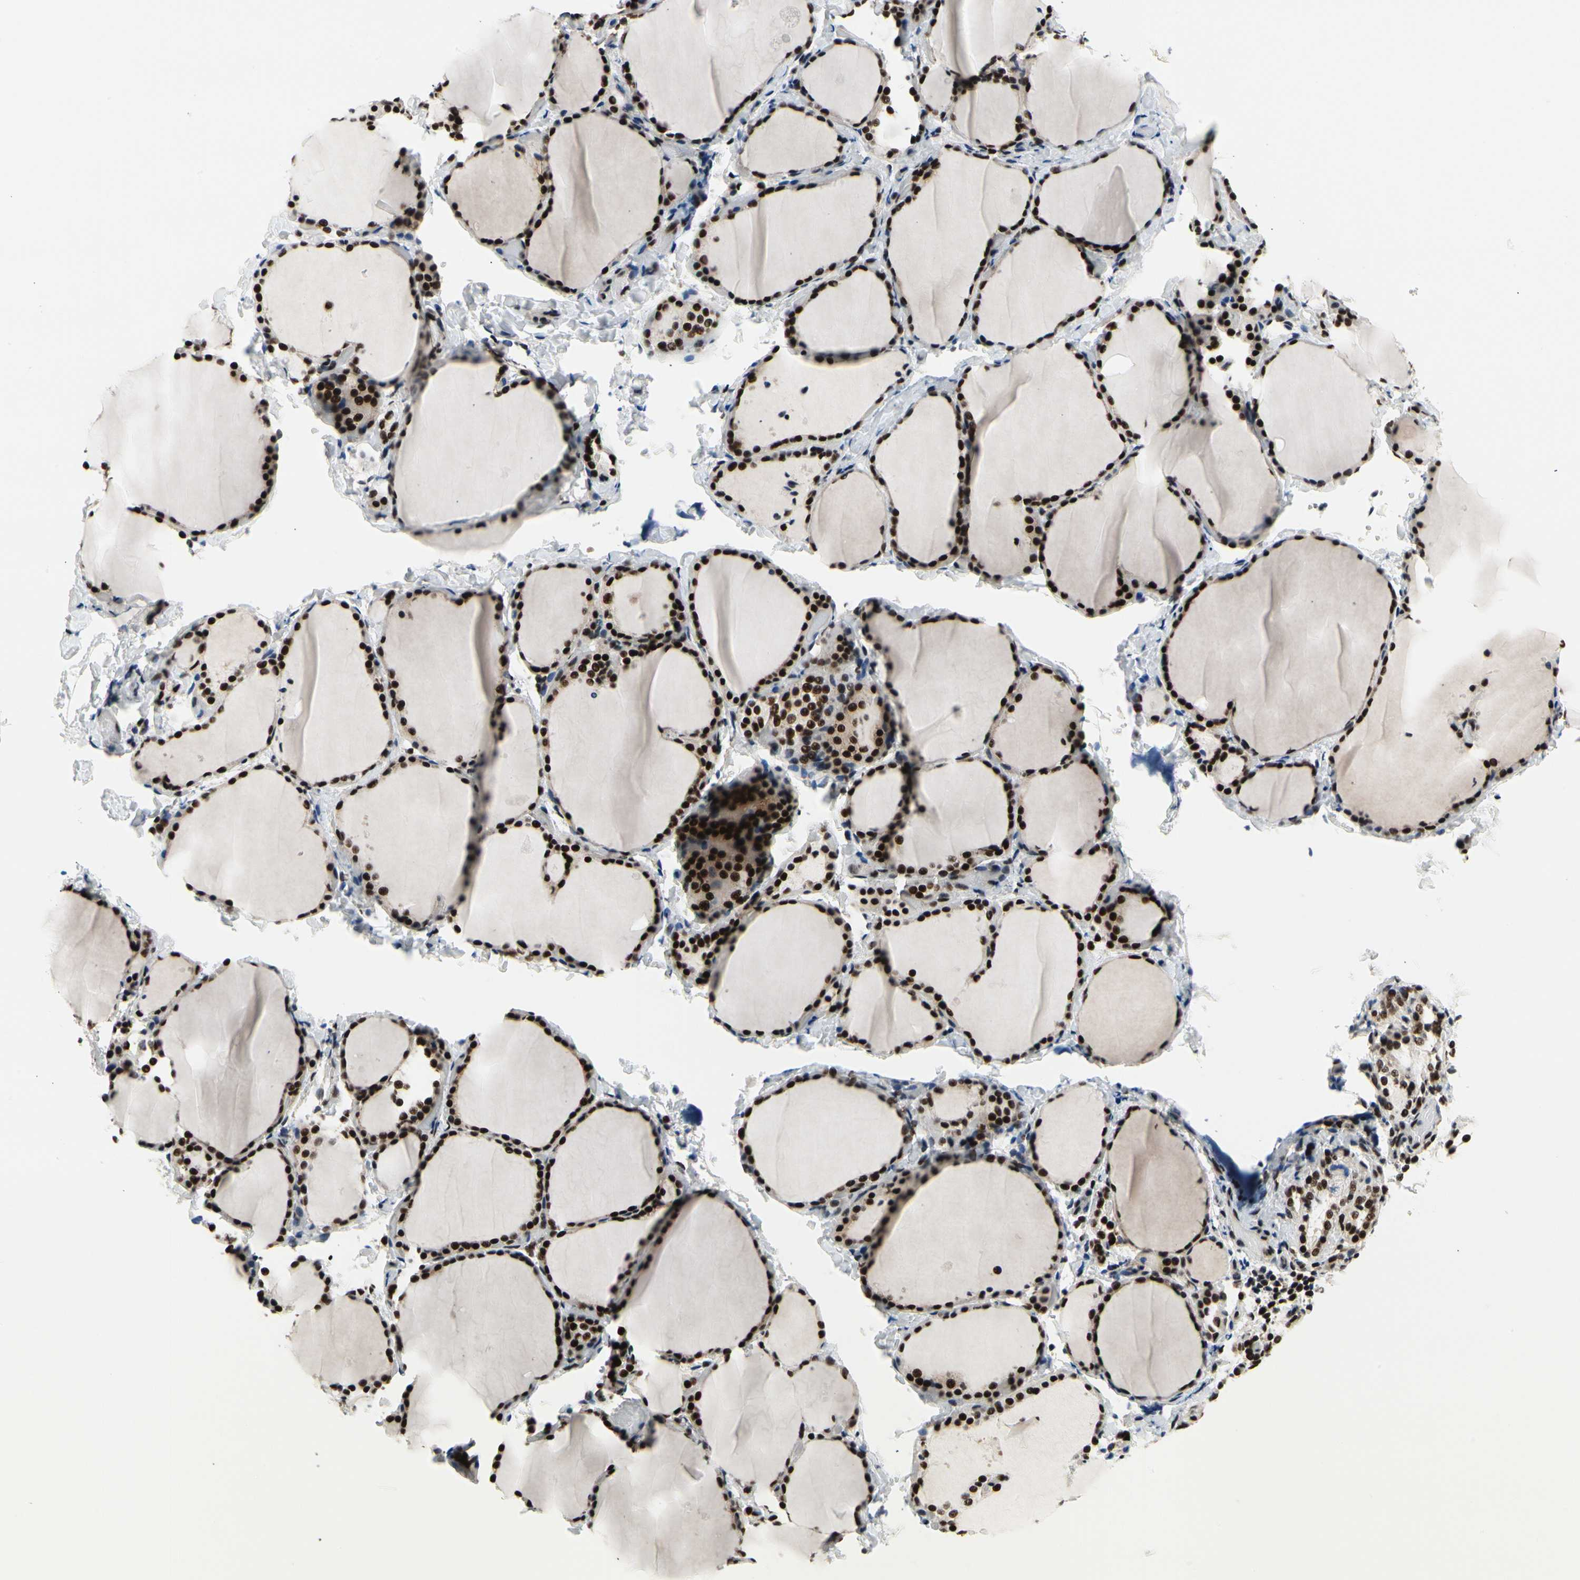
{"staining": {"intensity": "strong", "quantity": ">75%", "location": "nuclear"}, "tissue": "thyroid gland", "cell_type": "Glandular cells", "image_type": "normal", "snomed": [{"axis": "morphology", "description": "Normal tissue, NOS"}, {"axis": "morphology", "description": "Papillary adenocarcinoma, NOS"}, {"axis": "topography", "description": "Thyroid gland"}], "caption": "About >75% of glandular cells in unremarkable human thyroid gland demonstrate strong nuclear protein staining as visualized by brown immunohistochemical staining.", "gene": "SRSF11", "patient": {"sex": "female", "age": 30}}